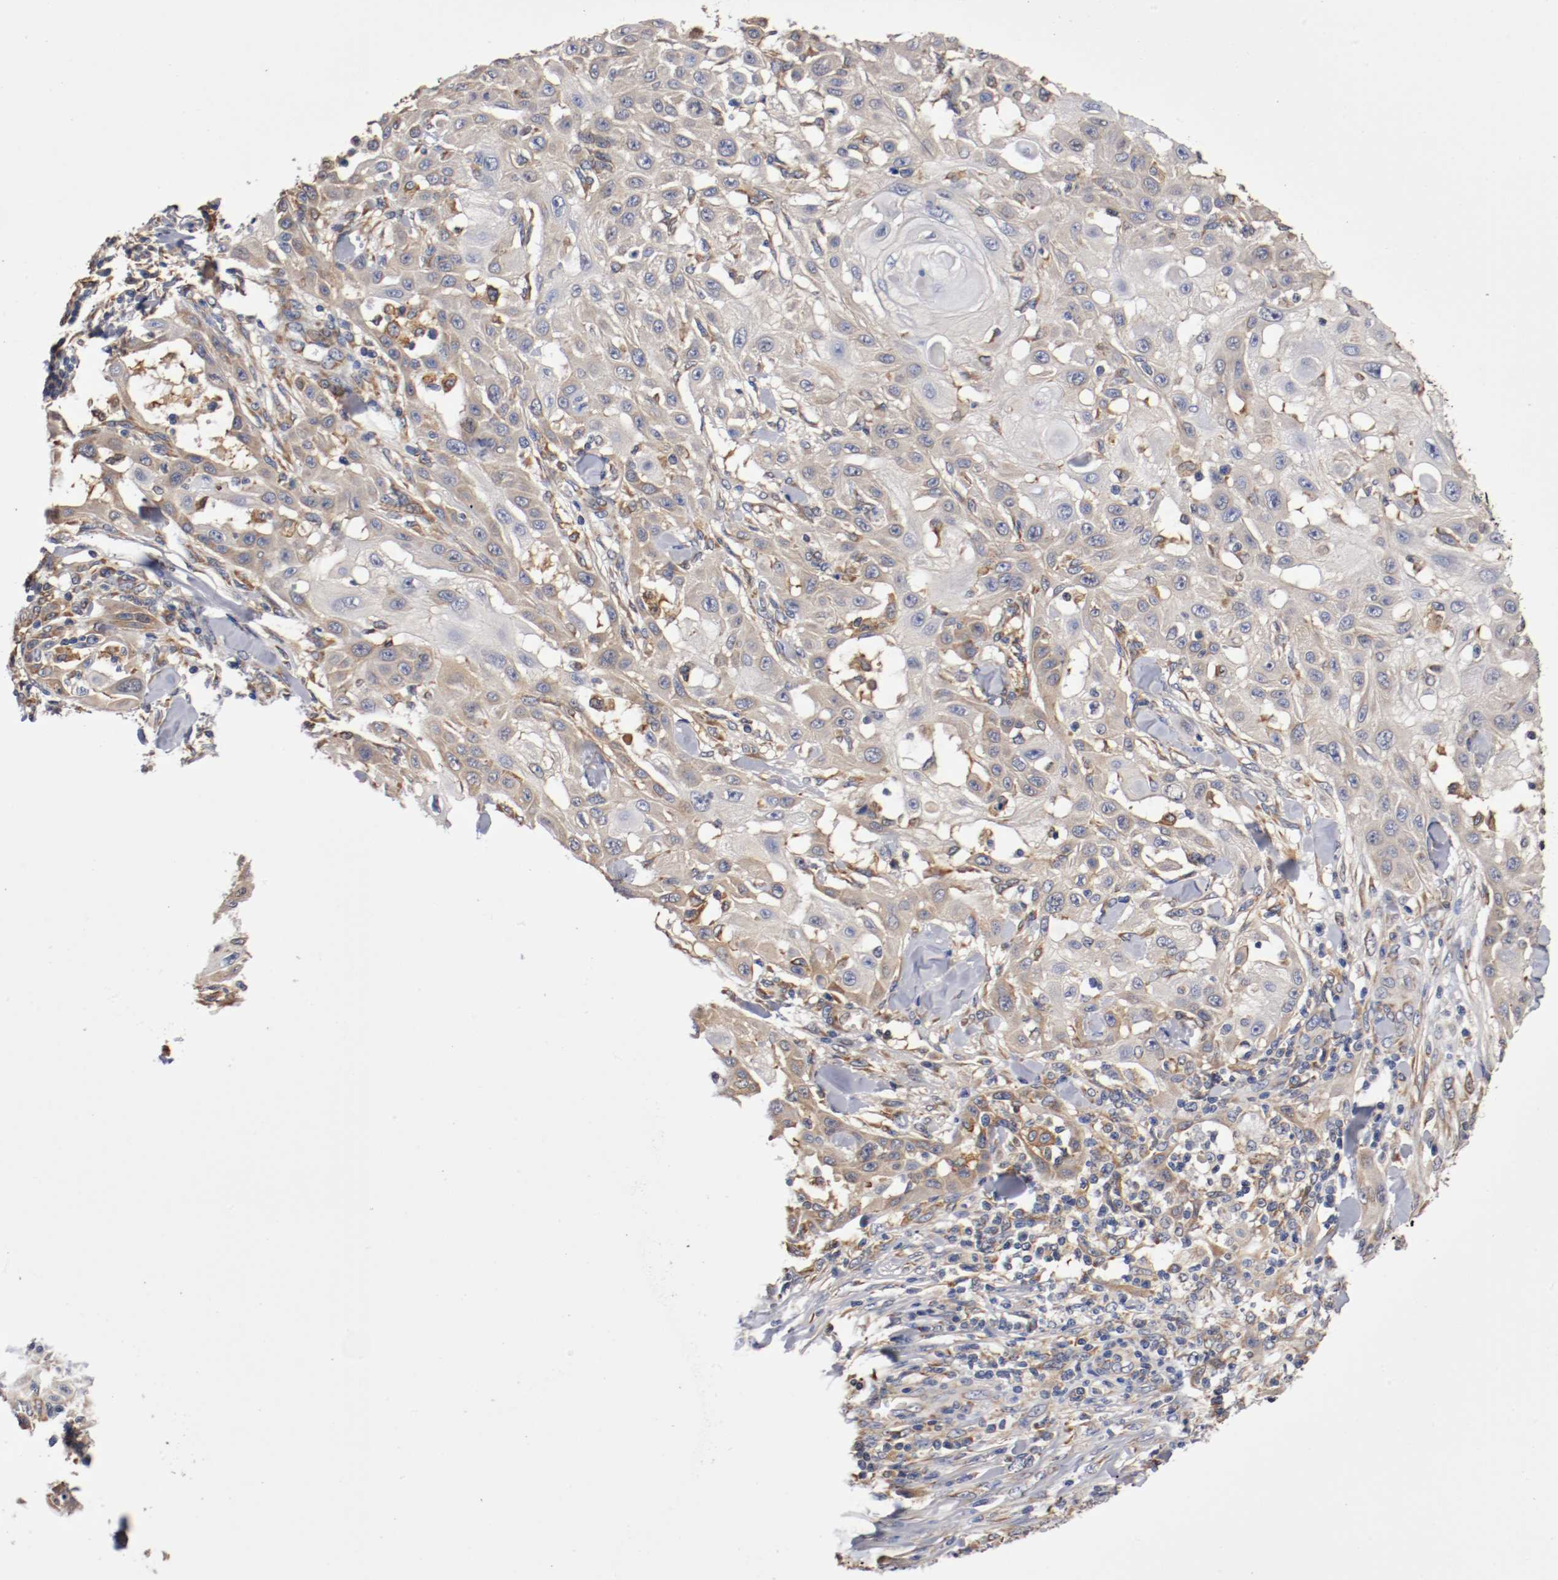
{"staining": {"intensity": "weak", "quantity": ">75%", "location": "cytoplasmic/membranous"}, "tissue": "skin cancer", "cell_type": "Tumor cells", "image_type": "cancer", "snomed": [{"axis": "morphology", "description": "Squamous cell carcinoma, NOS"}, {"axis": "topography", "description": "Skin"}], "caption": "A high-resolution histopathology image shows immunohistochemistry (IHC) staining of squamous cell carcinoma (skin), which exhibits weak cytoplasmic/membranous positivity in approximately >75% of tumor cells.", "gene": "TNFSF13", "patient": {"sex": "male", "age": 24}}